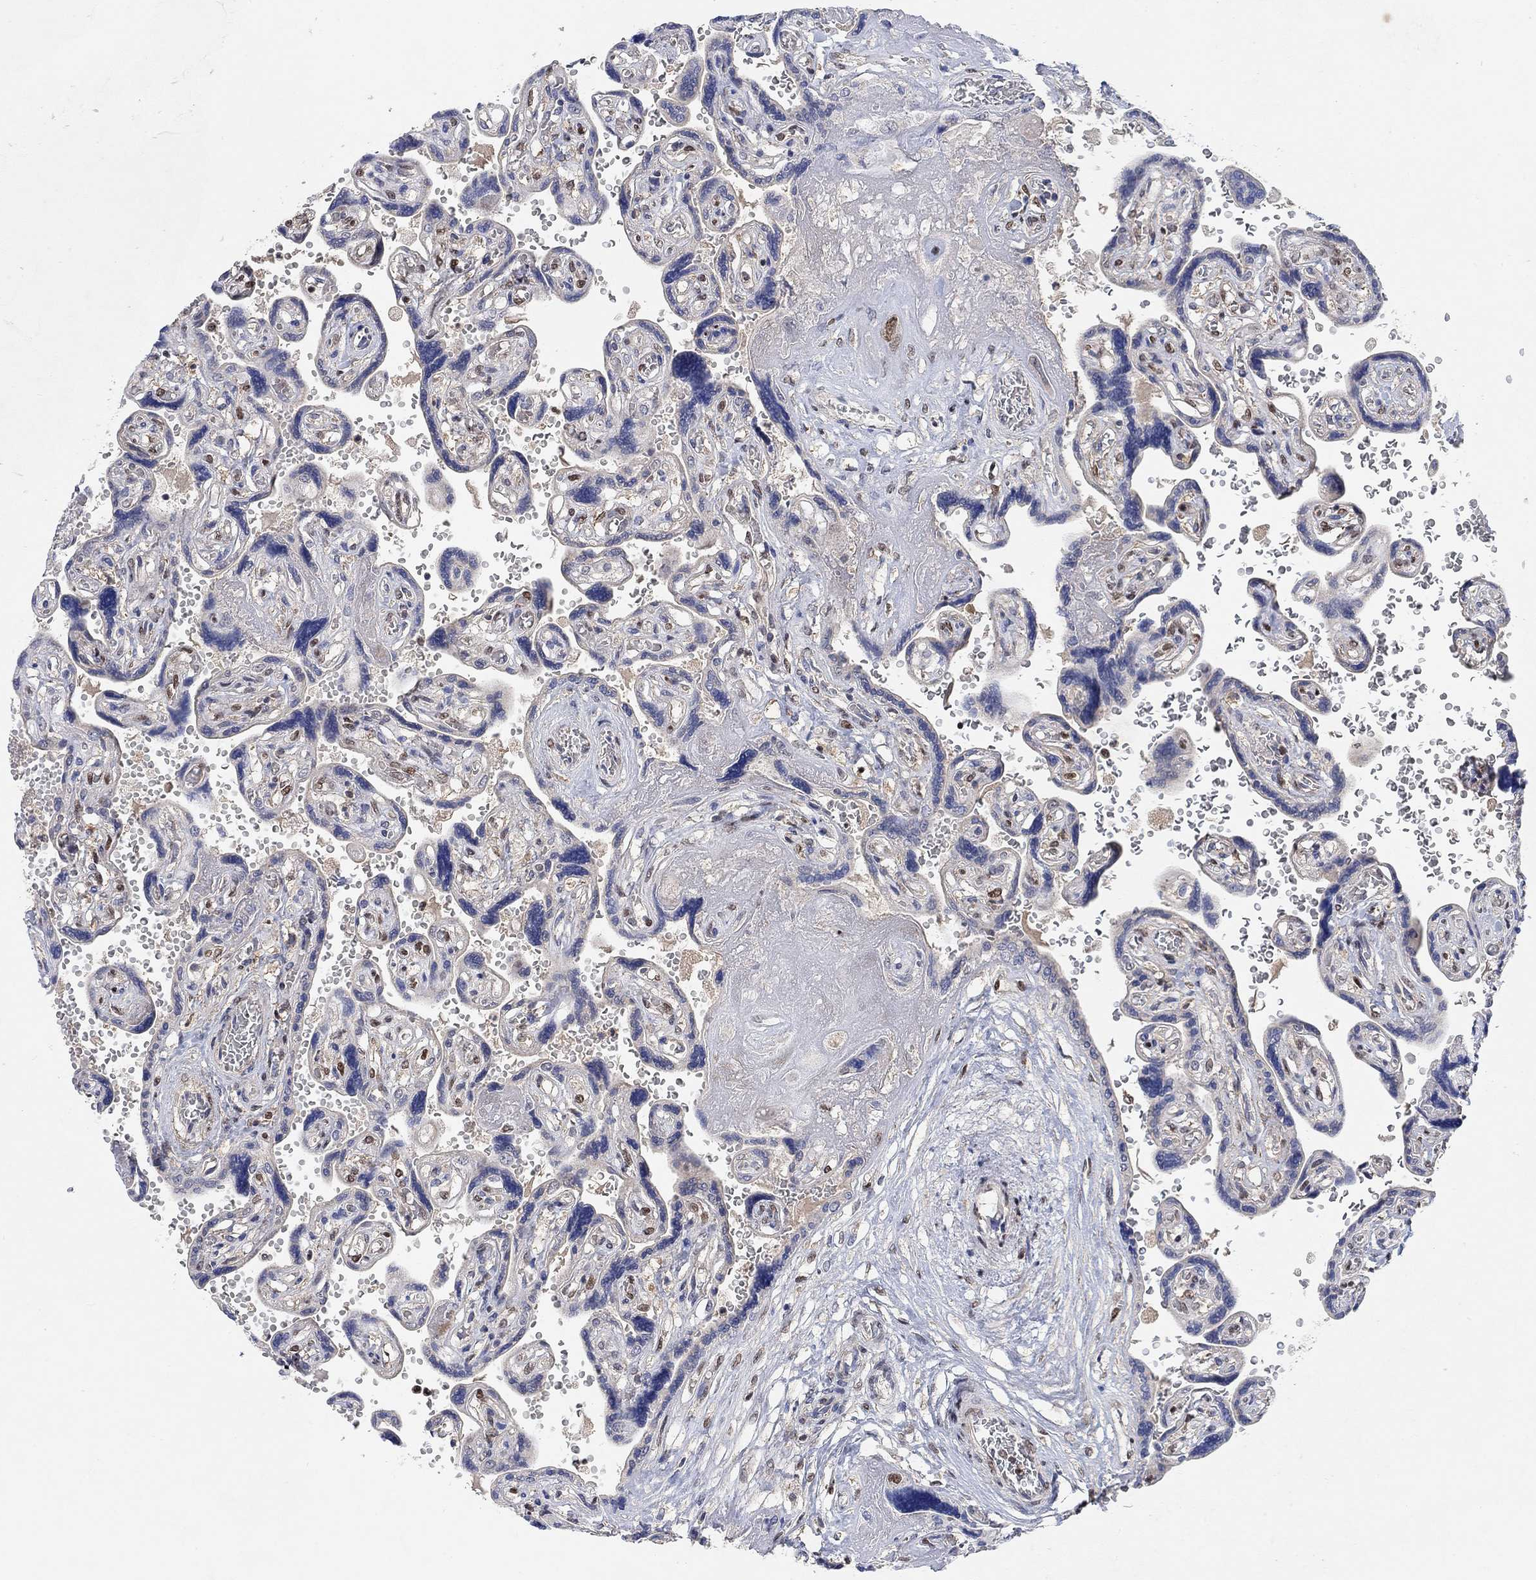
{"staining": {"intensity": "strong", "quantity": "25%-75%", "location": "nuclear"}, "tissue": "placenta", "cell_type": "Decidual cells", "image_type": "normal", "snomed": [{"axis": "morphology", "description": "Normal tissue, NOS"}, {"axis": "topography", "description": "Placenta"}], "caption": "DAB (3,3'-diaminobenzidine) immunohistochemical staining of unremarkable placenta exhibits strong nuclear protein positivity in approximately 25%-75% of decidual cells.", "gene": "THAP8", "patient": {"sex": "female", "age": 32}}